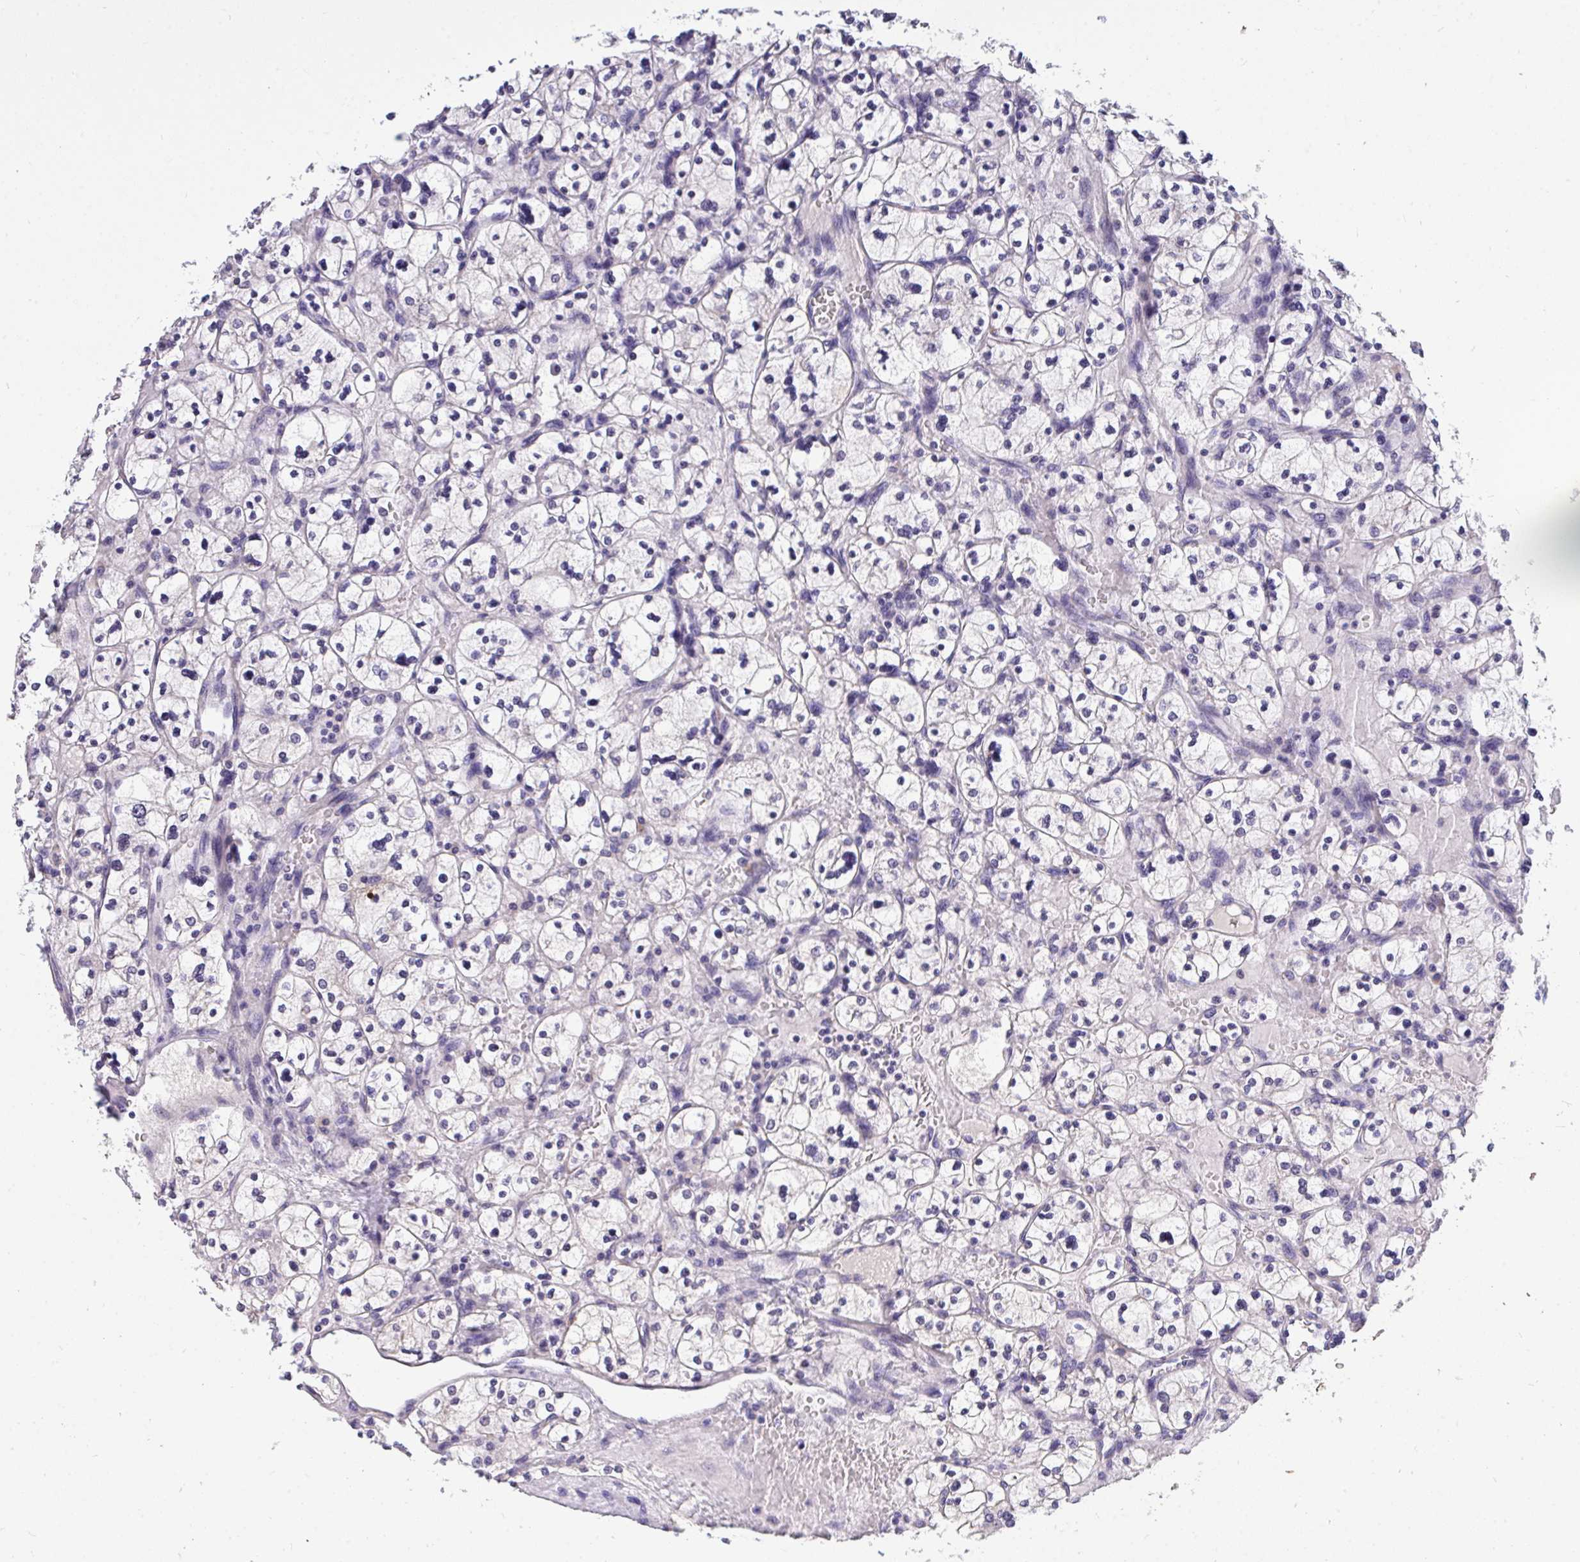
{"staining": {"intensity": "negative", "quantity": "none", "location": "none"}, "tissue": "renal cancer", "cell_type": "Tumor cells", "image_type": "cancer", "snomed": [{"axis": "morphology", "description": "Adenocarcinoma, NOS"}, {"axis": "topography", "description": "Kidney"}], "caption": "The image displays no staining of tumor cells in adenocarcinoma (renal).", "gene": "C19orf54", "patient": {"sex": "female", "age": 83}}